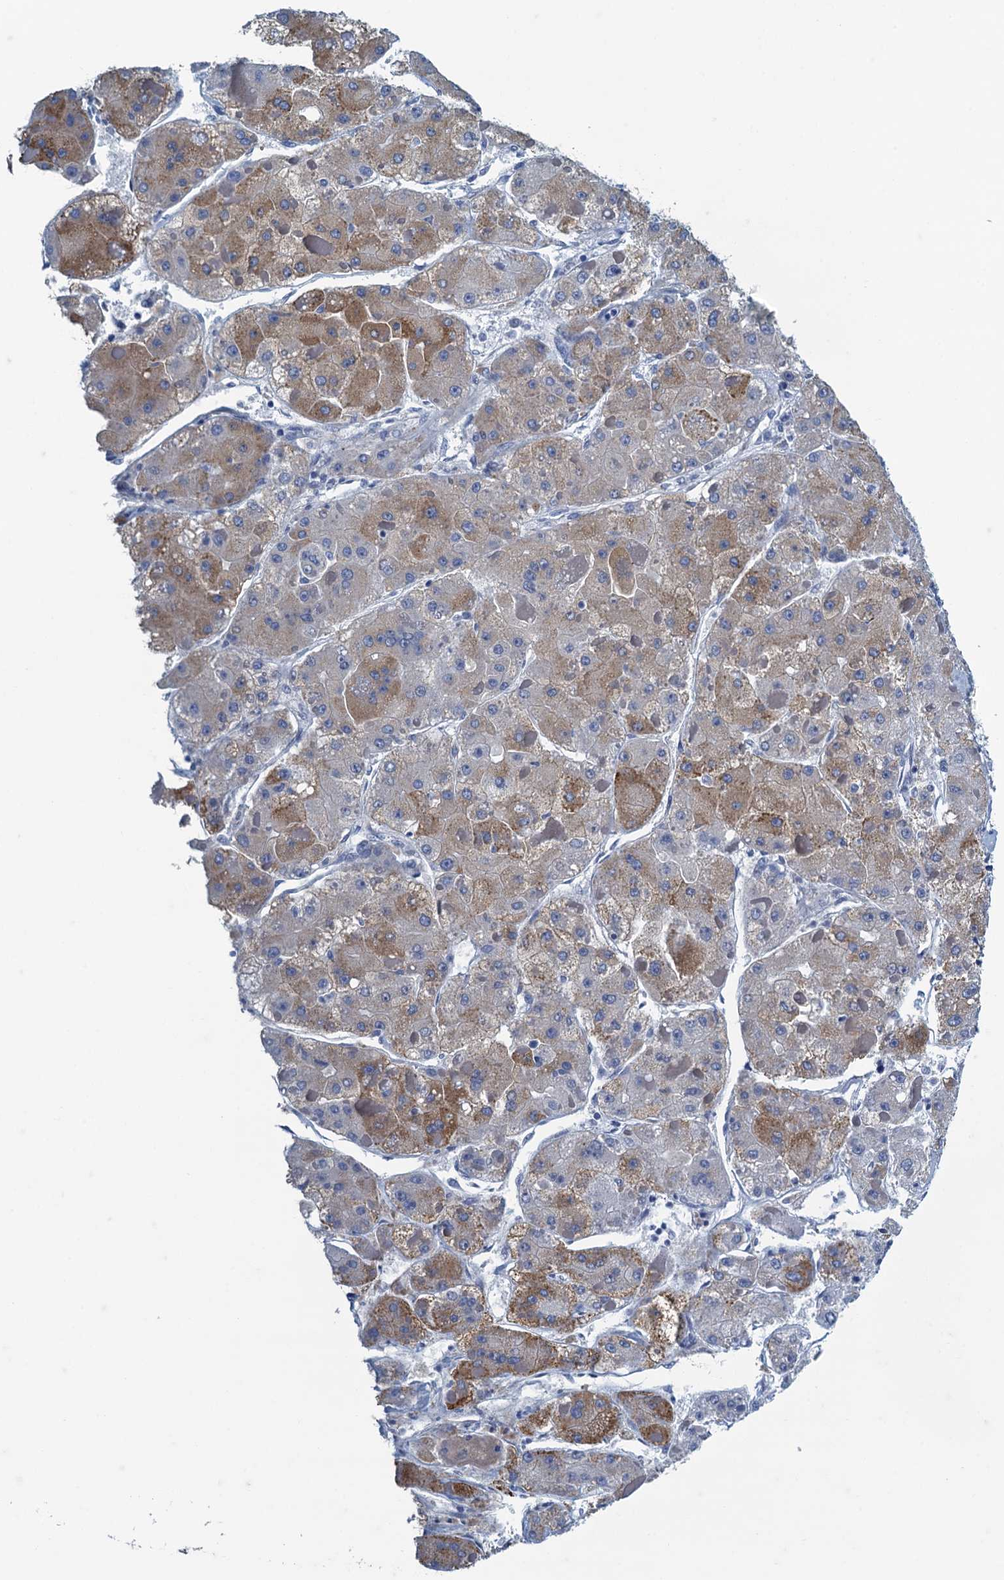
{"staining": {"intensity": "moderate", "quantity": "25%-75%", "location": "cytoplasmic/membranous"}, "tissue": "liver cancer", "cell_type": "Tumor cells", "image_type": "cancer", "snomed": [{"axis": "morphology", "description": "Carcinoma, Hepatocellular, NOS"}, {"axis": "topography", "description": "Liver"}], "caption": "Liver hepatocellular carcinoma was stained to show a protein in brown. There is medium levels of moderate cytoplasmic/membranous staining in approximately 25%-75% of tumor cells. (Stains: DAB (3,3'-diaminobenzidine) in brown, nuclei in blue, Microscopy: brightfield microscopy at high magnification).", "gene": "C10orf88", "patient": {"sex": "female", "age": 73}}